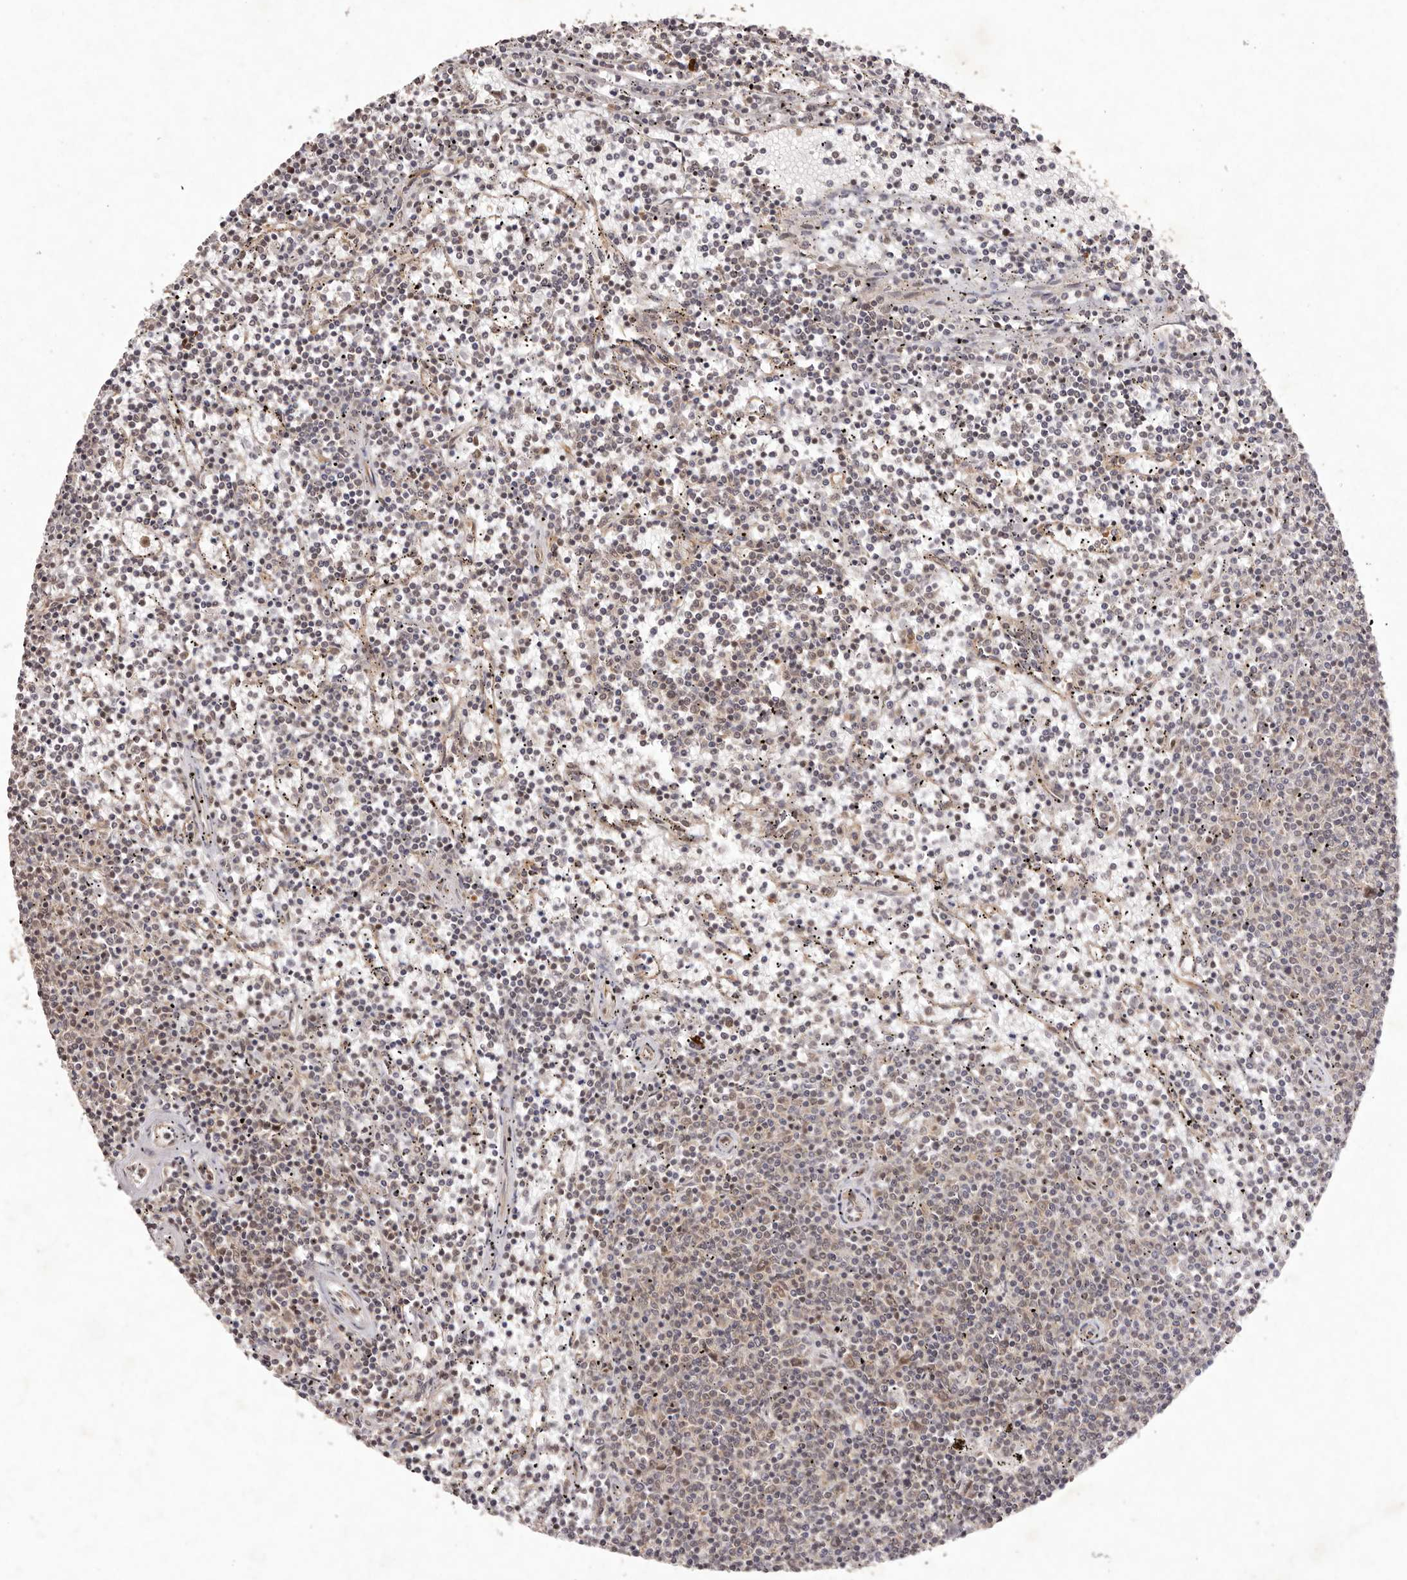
{"staining": {"intensity": "weak", "quantity": "25%-75%", "location": "cytoplasmic/membranous,nuclear"}, "tissue": "lymphoma", "cell_type": "Tumor cells", "image_type": "cancer", "snomed": [{"axis": "morphology", "description": "Malignant lymphoma, non-Hodgkin's type, Low grade"}, {"axis": "topography", "description": "Spleen"}], "caption": "Immunohistochemical staining of human lymphoma reveals low levels of weak cytoplasmic/membranous and nuclear expression in approximately 25%-75% of tumor cells.", "gene": "BUD31", "patient": {"sex": "female", "age": 50}}